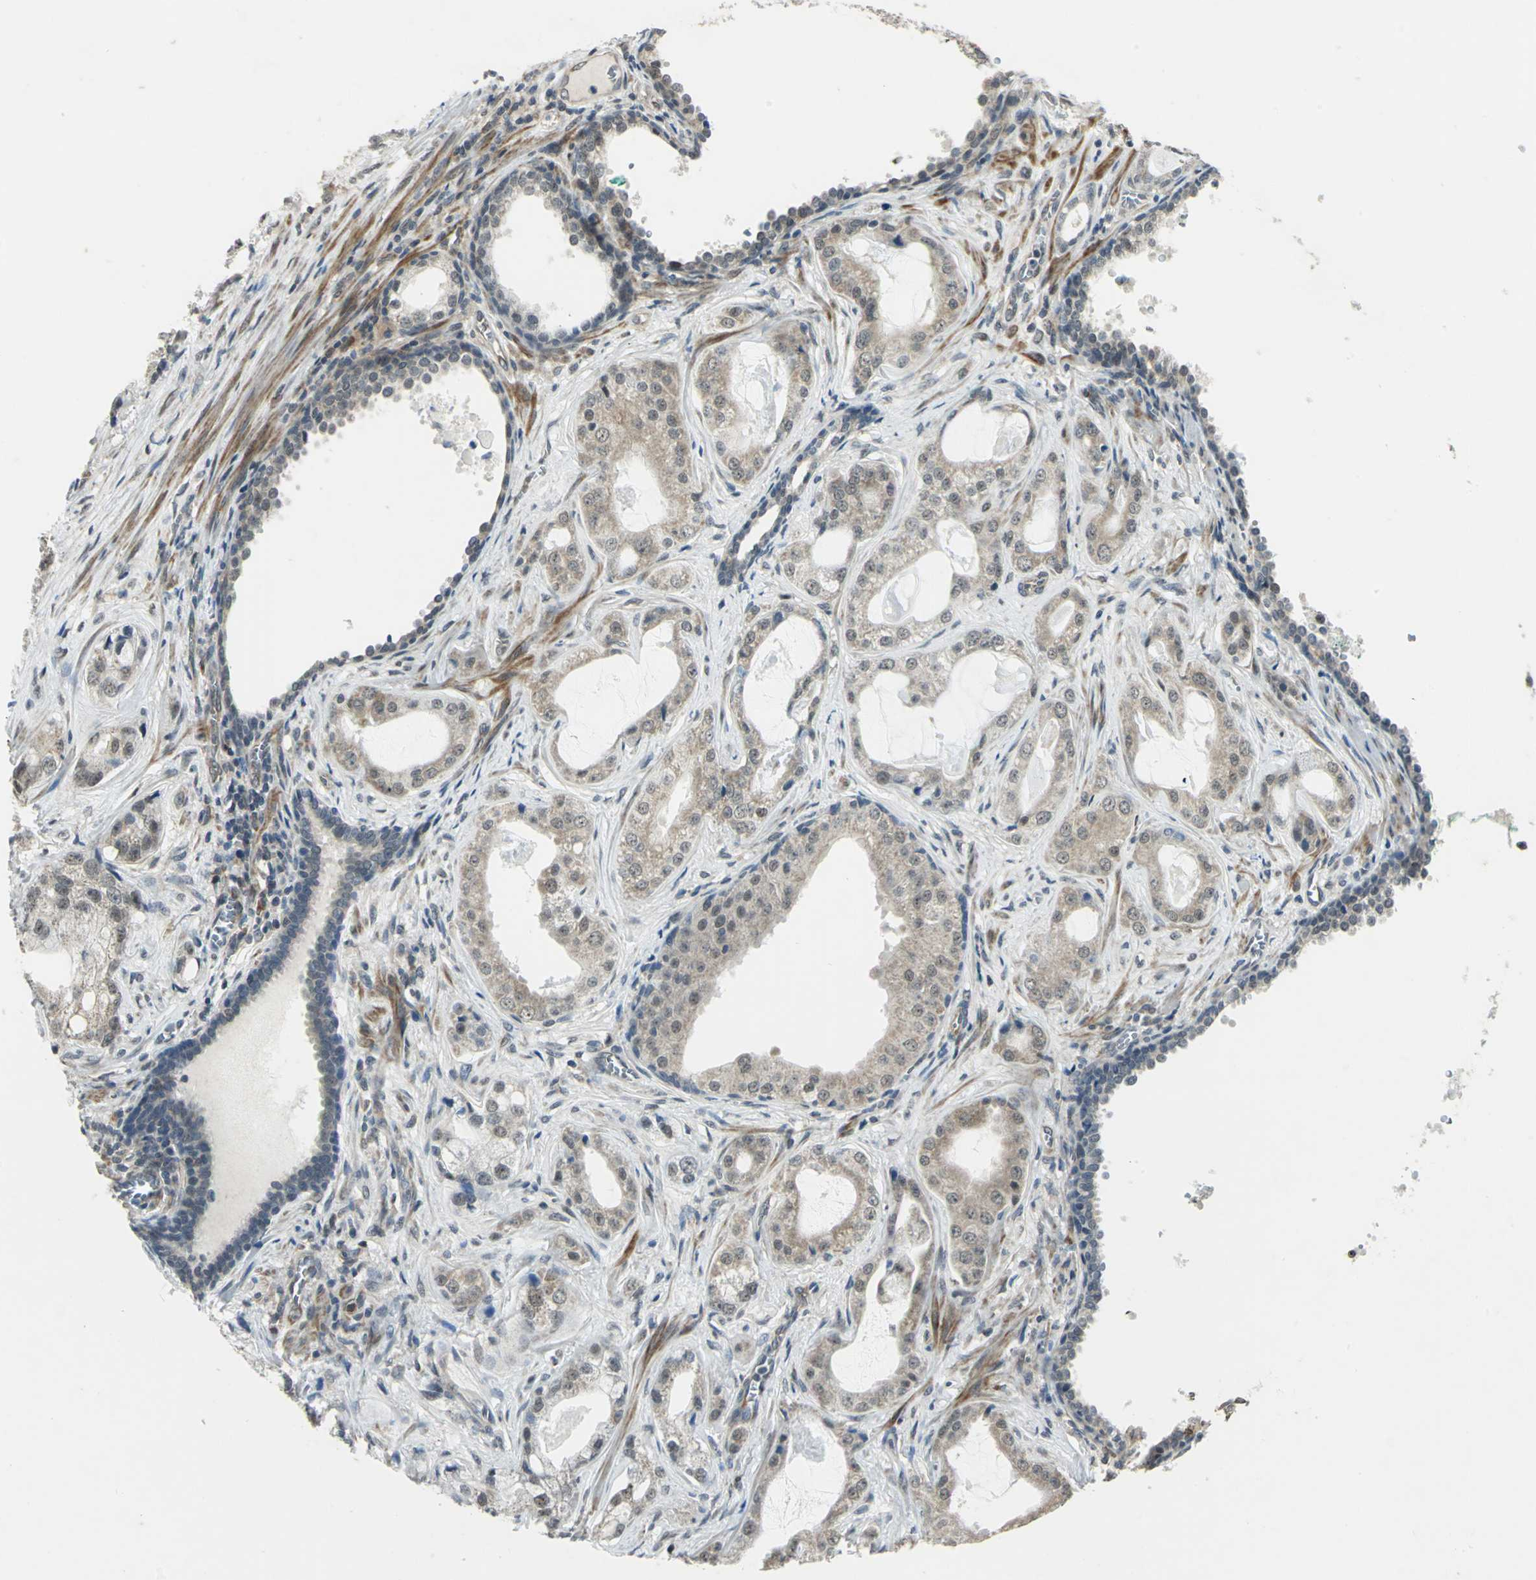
{"staining": {"intensity": "weak", "quantity": "25%-75%", "location": "cytoplasmic/membranous,nuclear"}, "tissue": "prostate cancer", "cell_type": "Tumor cells", "image_type": "cancer", "snomed": [{"axis": "morphology", "description": "Adenocarcinoma, Low grade"}, {"axis": "topography", "description": "Prostate"}], "caption": "Adenocarcinoma (low-grade) (prostate) stained for a protein (brown) displays weak cytoplasmic/membranous and nuclear positive staining in approximately 25%-75% of tumor cells.", "gene": "PLAGL2", "patient": {"sex": "male", "age": 59}}